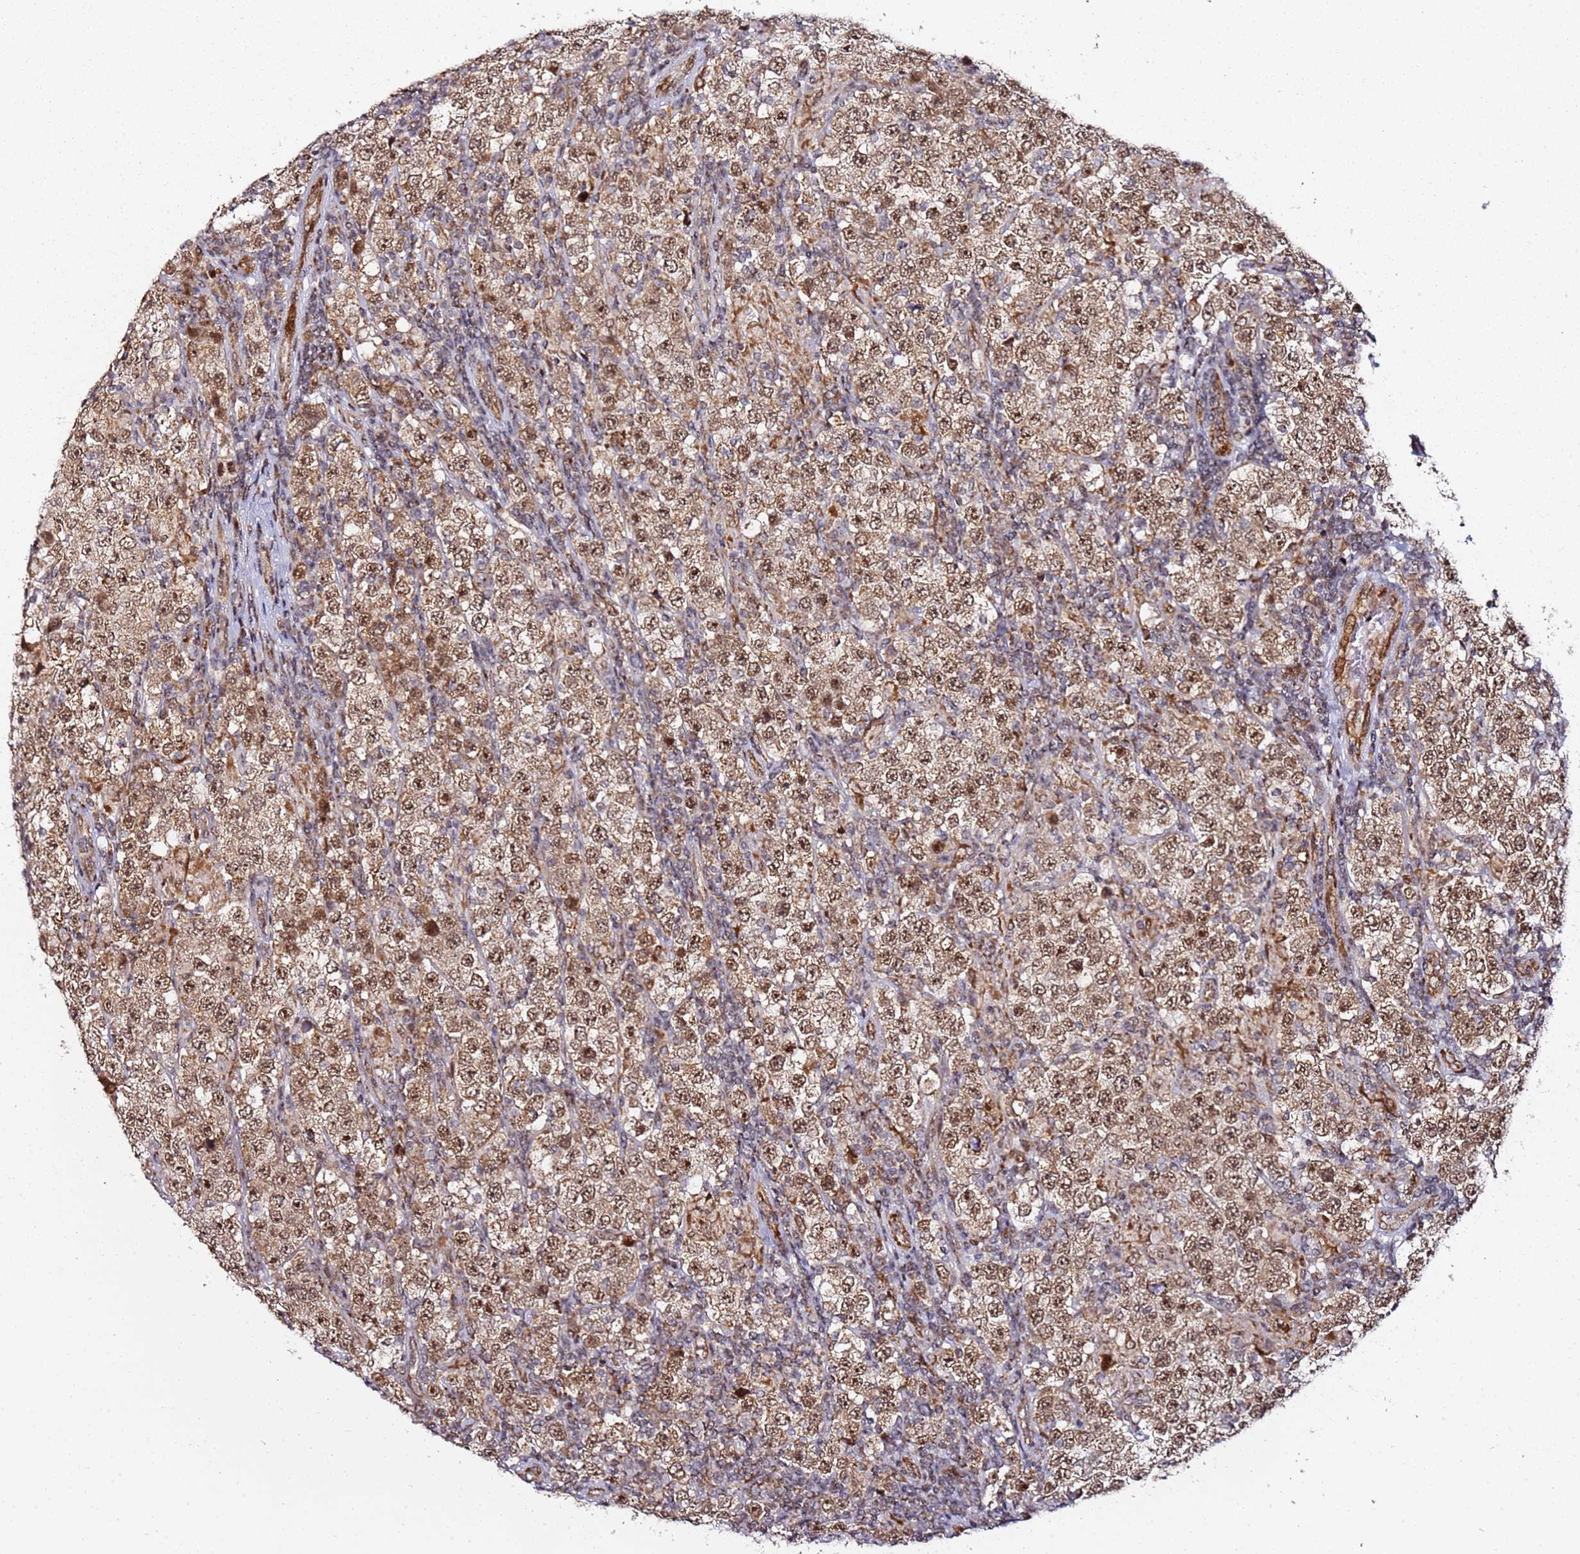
{"staining": {"intensity": "moderate", "quantity": ">75%", "location": "cytoplasmic/membranous,nuclear"}, "tissue": "testis cancer", "cell_type": "Tumor cells", "image_type": "cancer", "snomed": [{"axis": "morphology", "description": "Normal tissue, NOS"}, {"axis": "morphology", "description": "Urothelial carcinoma, High grade"}, {"axis": "morphology", "description": "Seminoma, NOS"}, {"axis": "morphology", "description": "Carcinoma, Embryonal, NOS"}, {"axis": "topography", "description": "Urinary bladder"}, {"axis": "topography", "description": "Testis"}], "caption": "Testis cancer (high-grade urothelial carcinoma) stained for a protein (brown) shows moderate cytoplasmic/membranous and nuclear positive positivity in approximately >75% of tumor cells.", "gene": "TP53AIP1", "patient": {"sex": "male", "age": 41}}